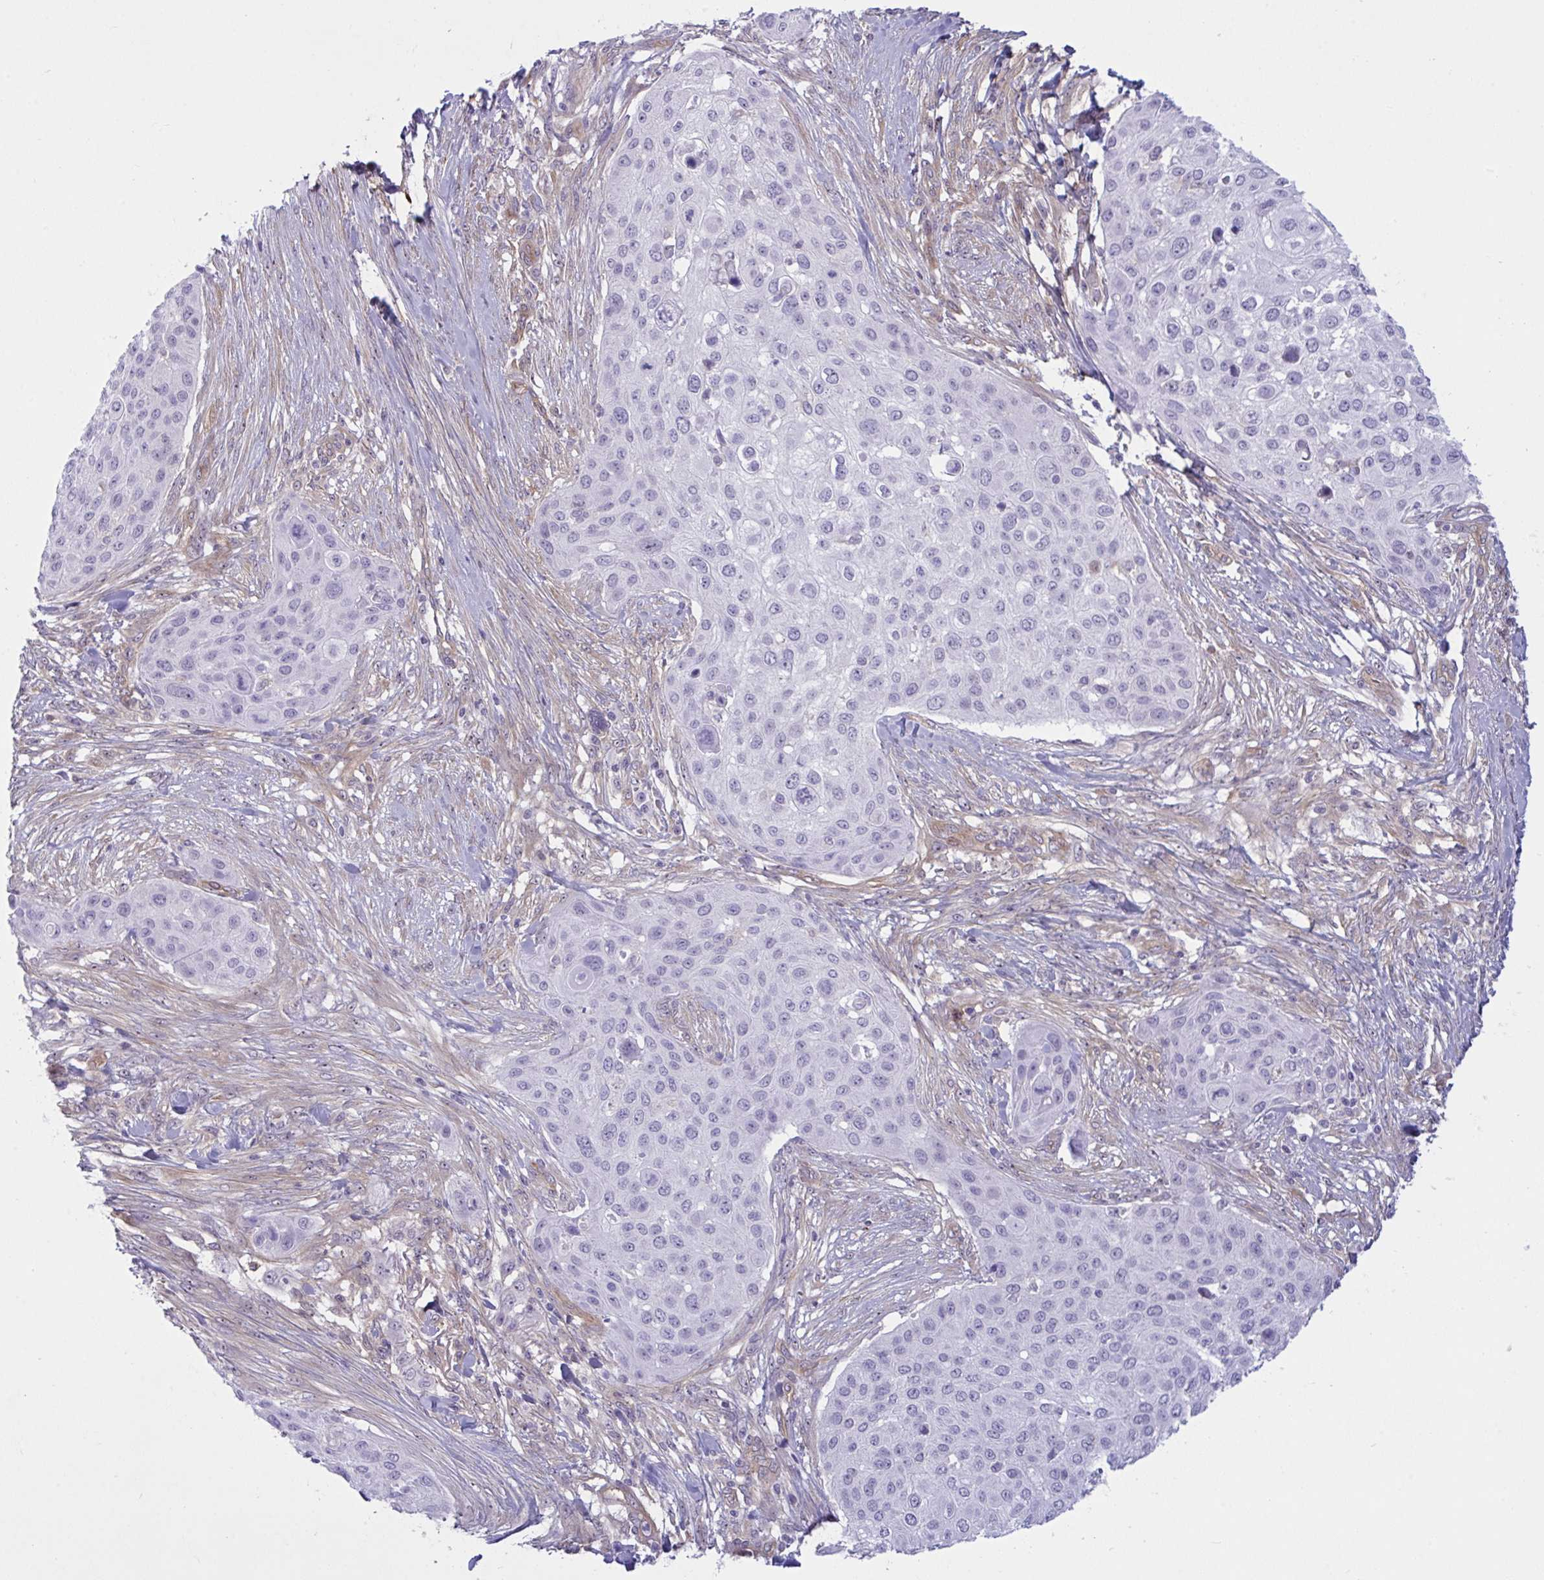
{"staining": {"intensity": "negative", "quantity": "none", "location": "none"}, "tissue": "skin cancer", "cell_type": "Tumor cells", "image_type": "cancer", "snomed": [{"axis": "morphology", "description": "Squamous cell carcinoma, NOS"}, {"axis": "topography", "description": "Skin"}], "caption": "This image is of skin cancer (squamous cell carcinoma) stained with IHC to label a protein in brown with the nuclei are counter-stained blue. There is no expression in tumor cells.", "gene": "PRRT4", "patient": {"sex": "female", "age": 87}}